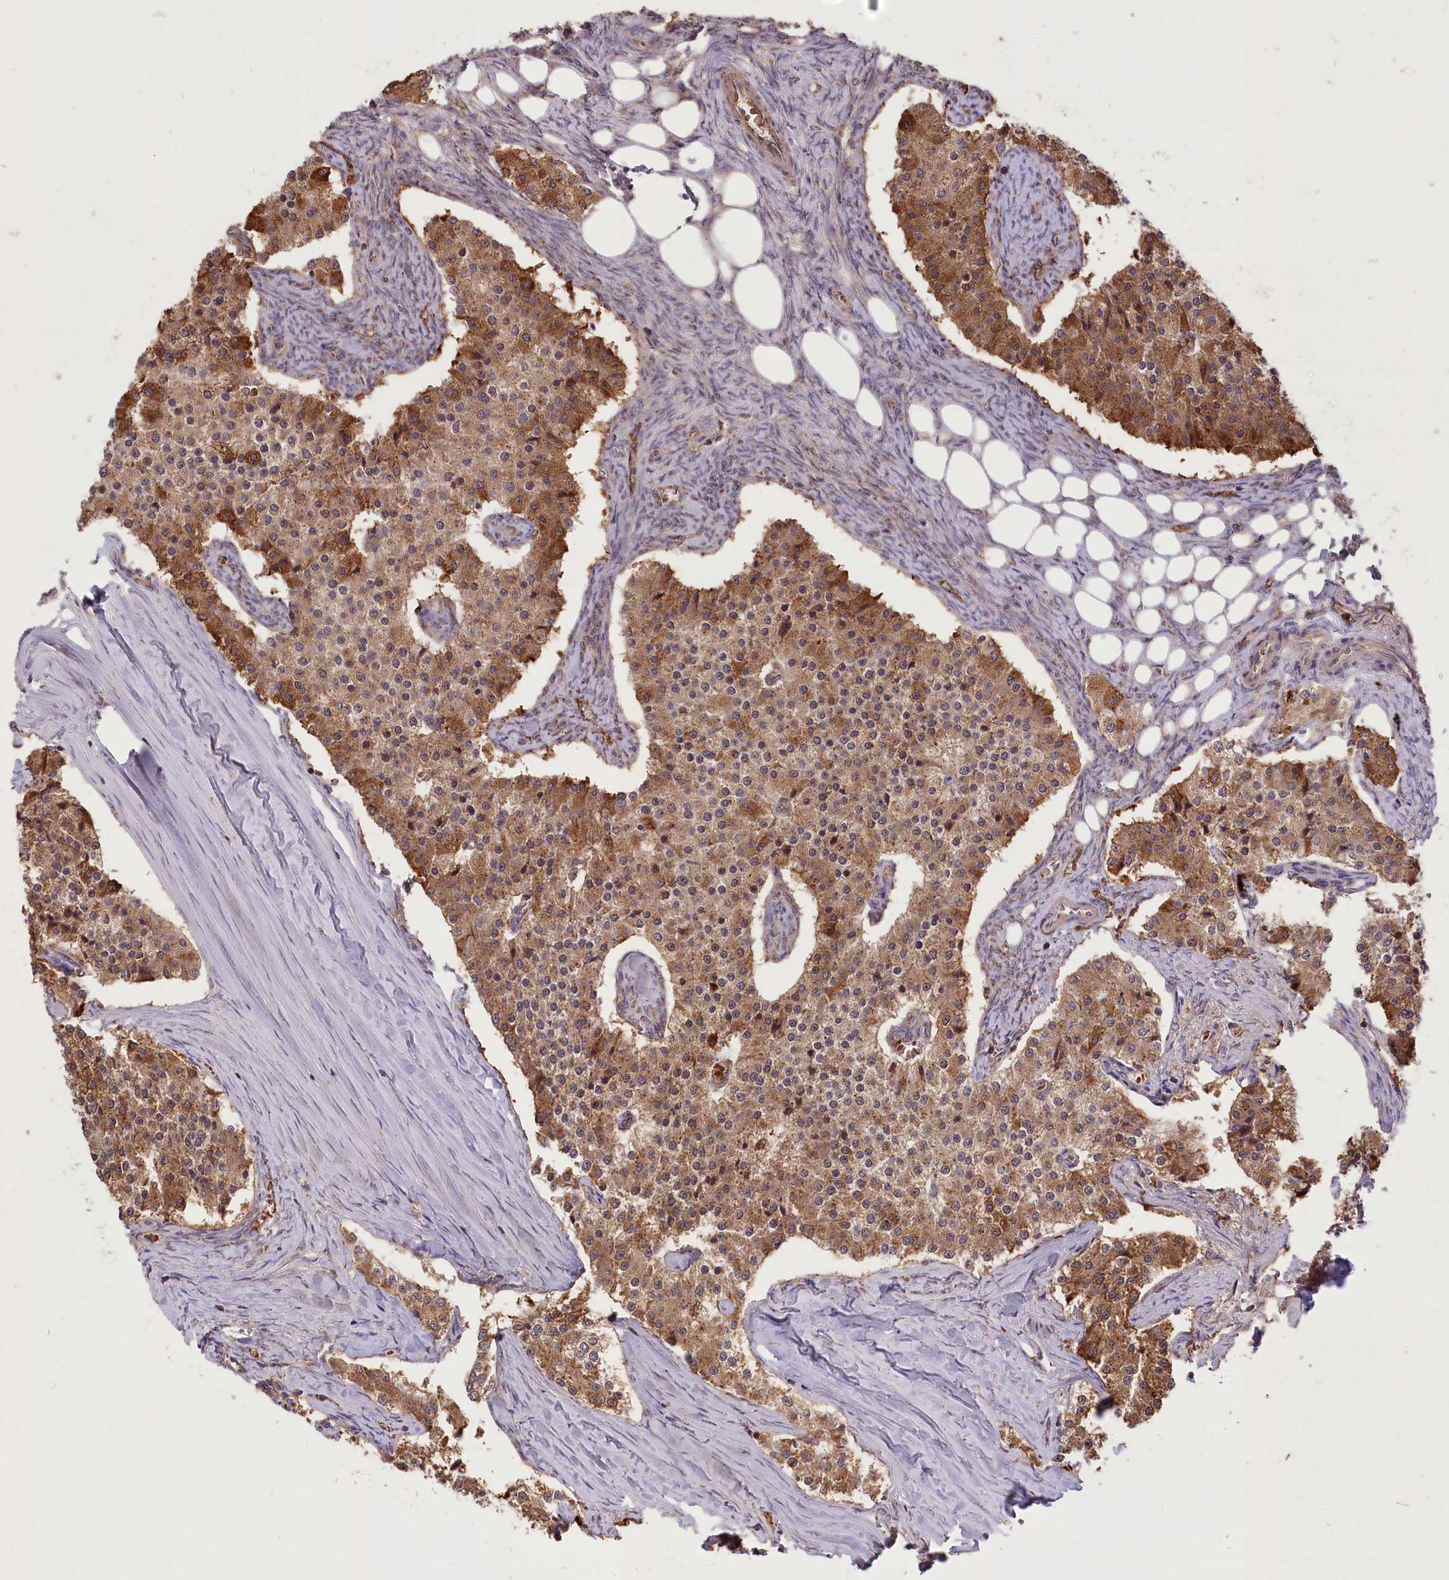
{"staining": {"intensity": "moderate", "quantity": ">75%", "location": "cytoplasmic/membranous,nuclear"}, "tissue": "carcinoid", "cell_type": "Tumor cells", "image_type": "cancer", "snomed": [{"axis": "morphology", "description": "Carcinoid, malignant, NOS"}, {"axis": "topography", "description": "Colon"}], "caption": "High-magnification brightfield microscopy of malignant carcinoid stained with DAB (brown) and counterstained with hematoxylin (blue). tumor cells exhibit moderate cytoplasmic/membranous and nuclear staining is appreciated in approximately>75% of cells.", "gene": "CARD19", "patient": {"sex": "female", "age": 52}}